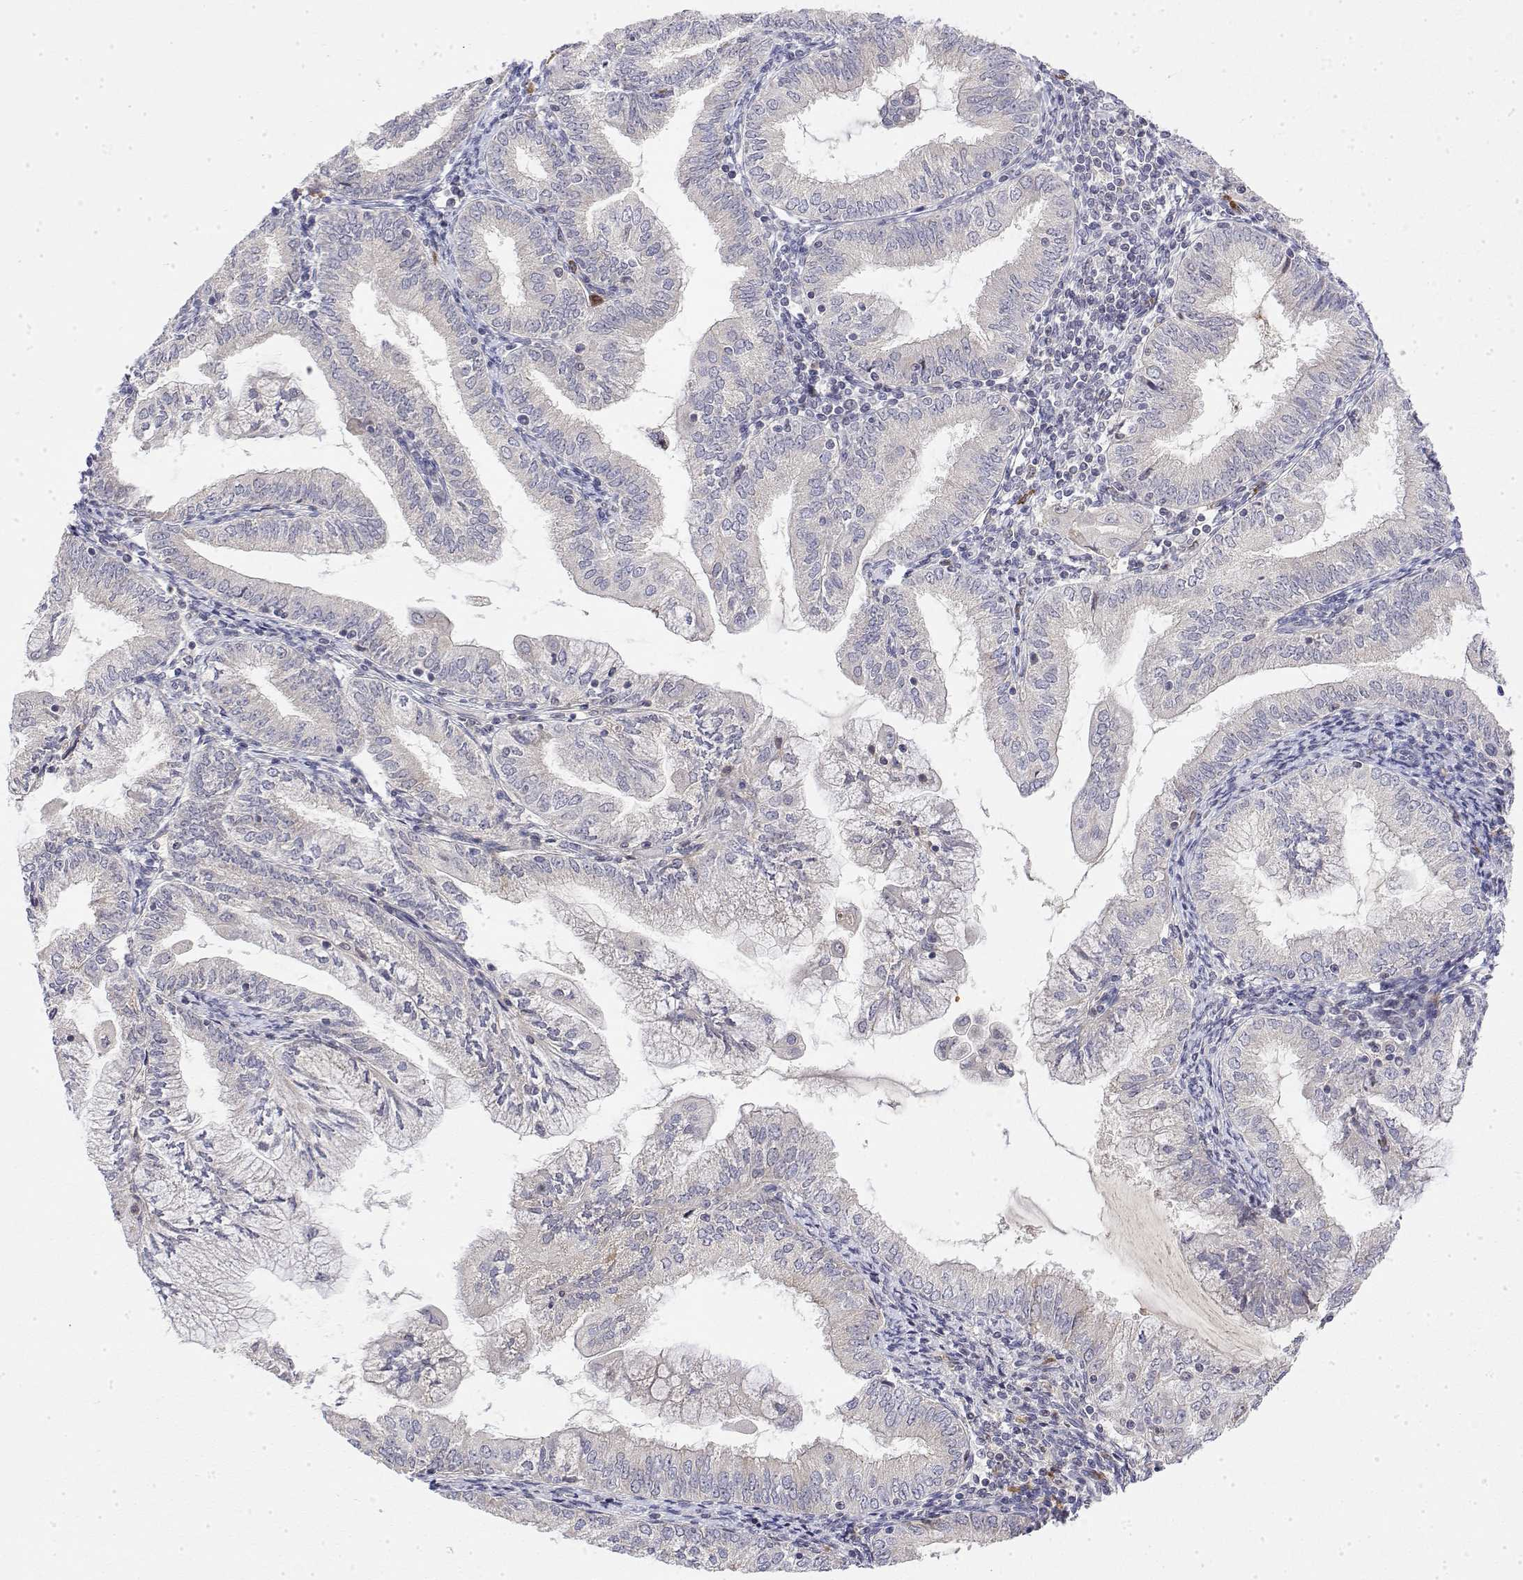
{"staining": {"intensity": "negative", "quantity": "none", "location": "none"}, "tissue": "endometrial cancer", "cell_type": "Tumor cells", "image_type": "cancer", "snomed": [{"axis": "morphology", "description": "Adenocarcinoma, NOS"}, {"axis": "topography", "description": "Endometrium"}], "caption": "Immunohistochemical staining of human endometrial adenocarcinoma displays no significant staining in tumor cells. (DAB immunohistochemistry (IHC), high magnification).", "gene": "IGFBP4", "patient": {"sex": "female", "age": 55}}